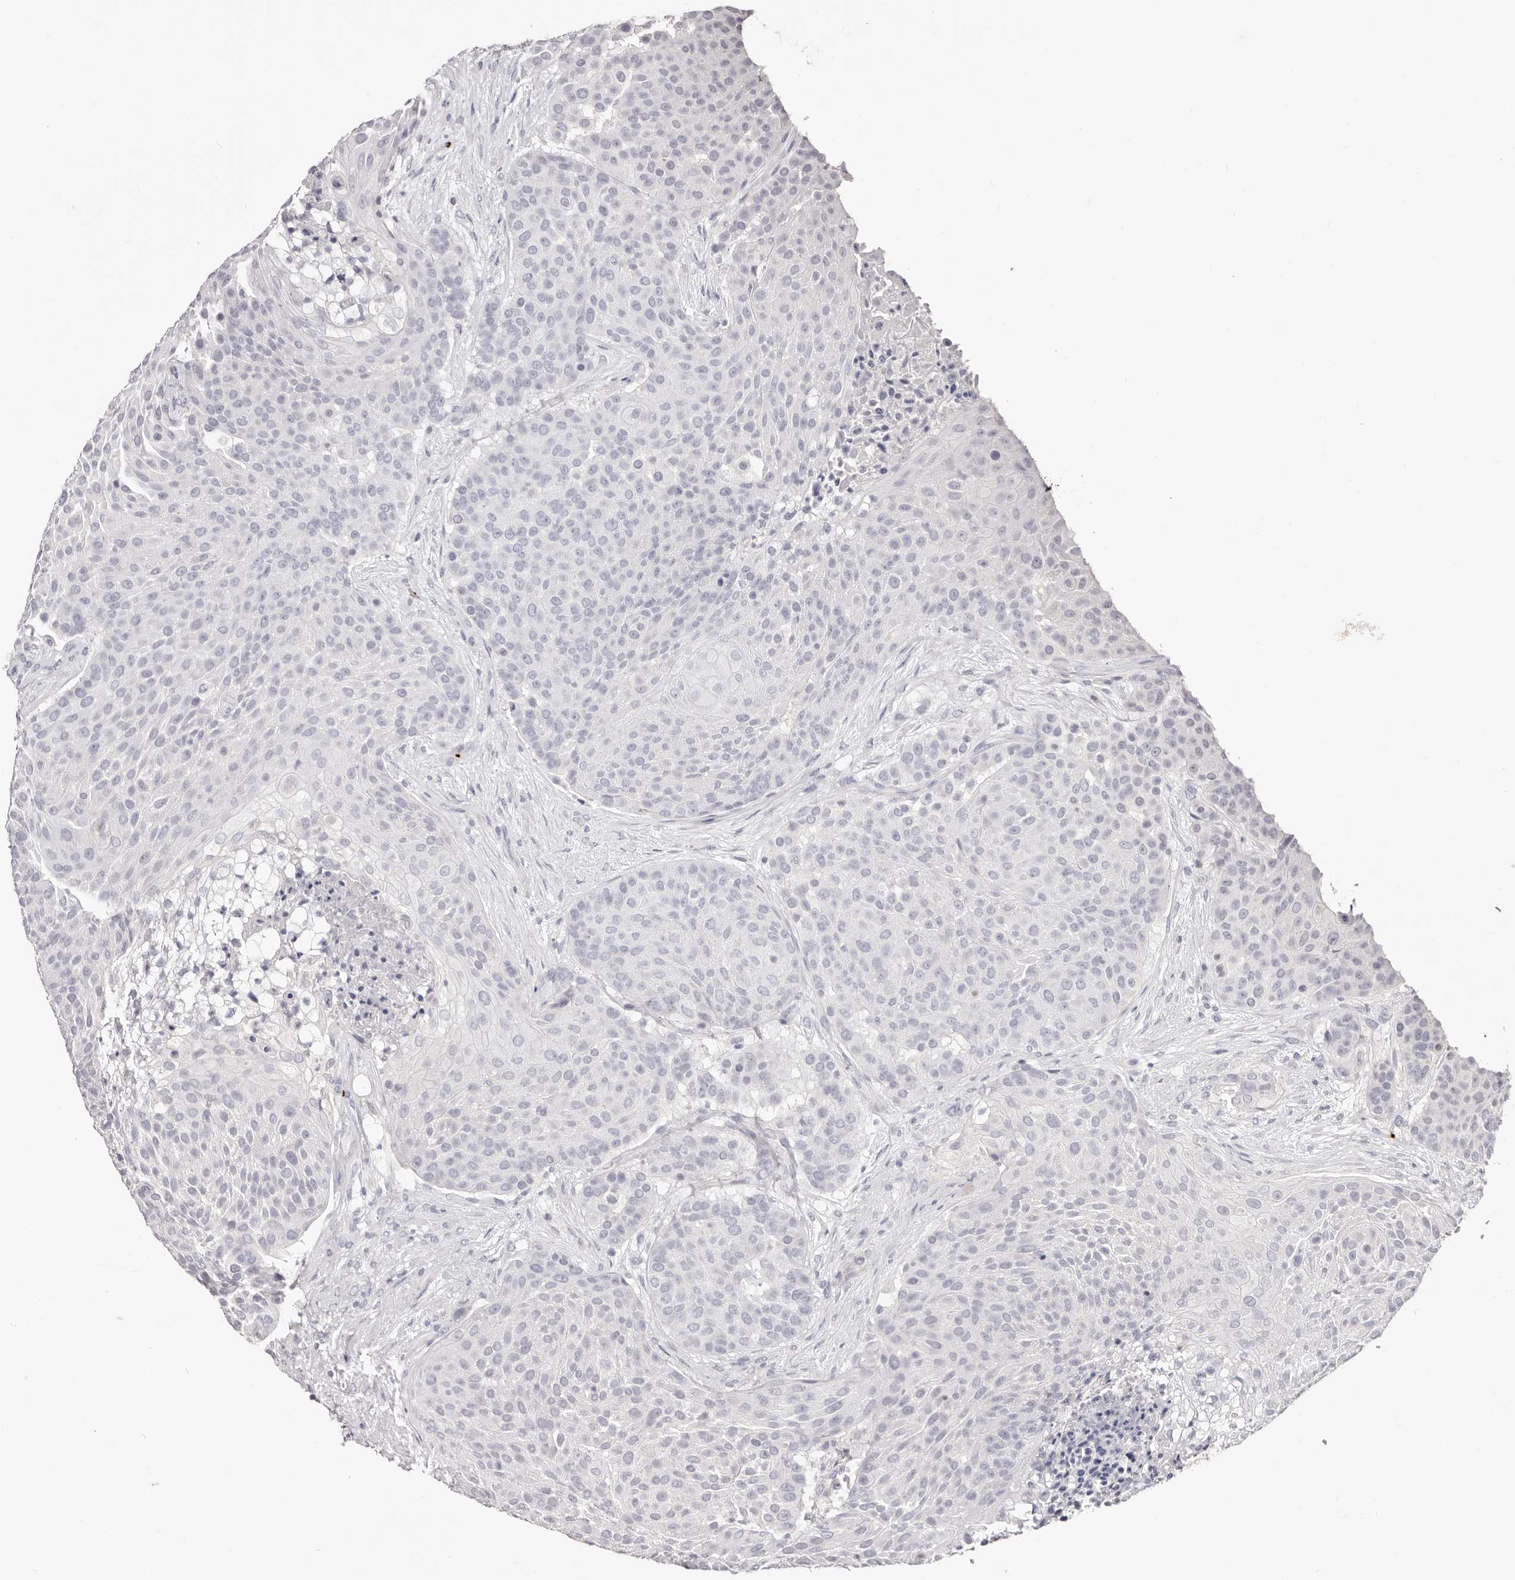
{"staining": {"intensity": "negative", "quantity": "none", "location": "none"}, "tissue": "urothelial cancer", "cell_type": "Tumor cells", "image_type": "cancer", "snomed": [{"axis": "morphology", "description": "Urothelial carcinoma, High grade"}, {"axis": "topography", "description": "Urinary bladder"}], "caption": "The IHC micrograph has no significant staining in tumor cells of urothelial carcinoma (high-grade) tissue.", "gene": "PF4", "patient": {"sex": "female", "age": 63}}